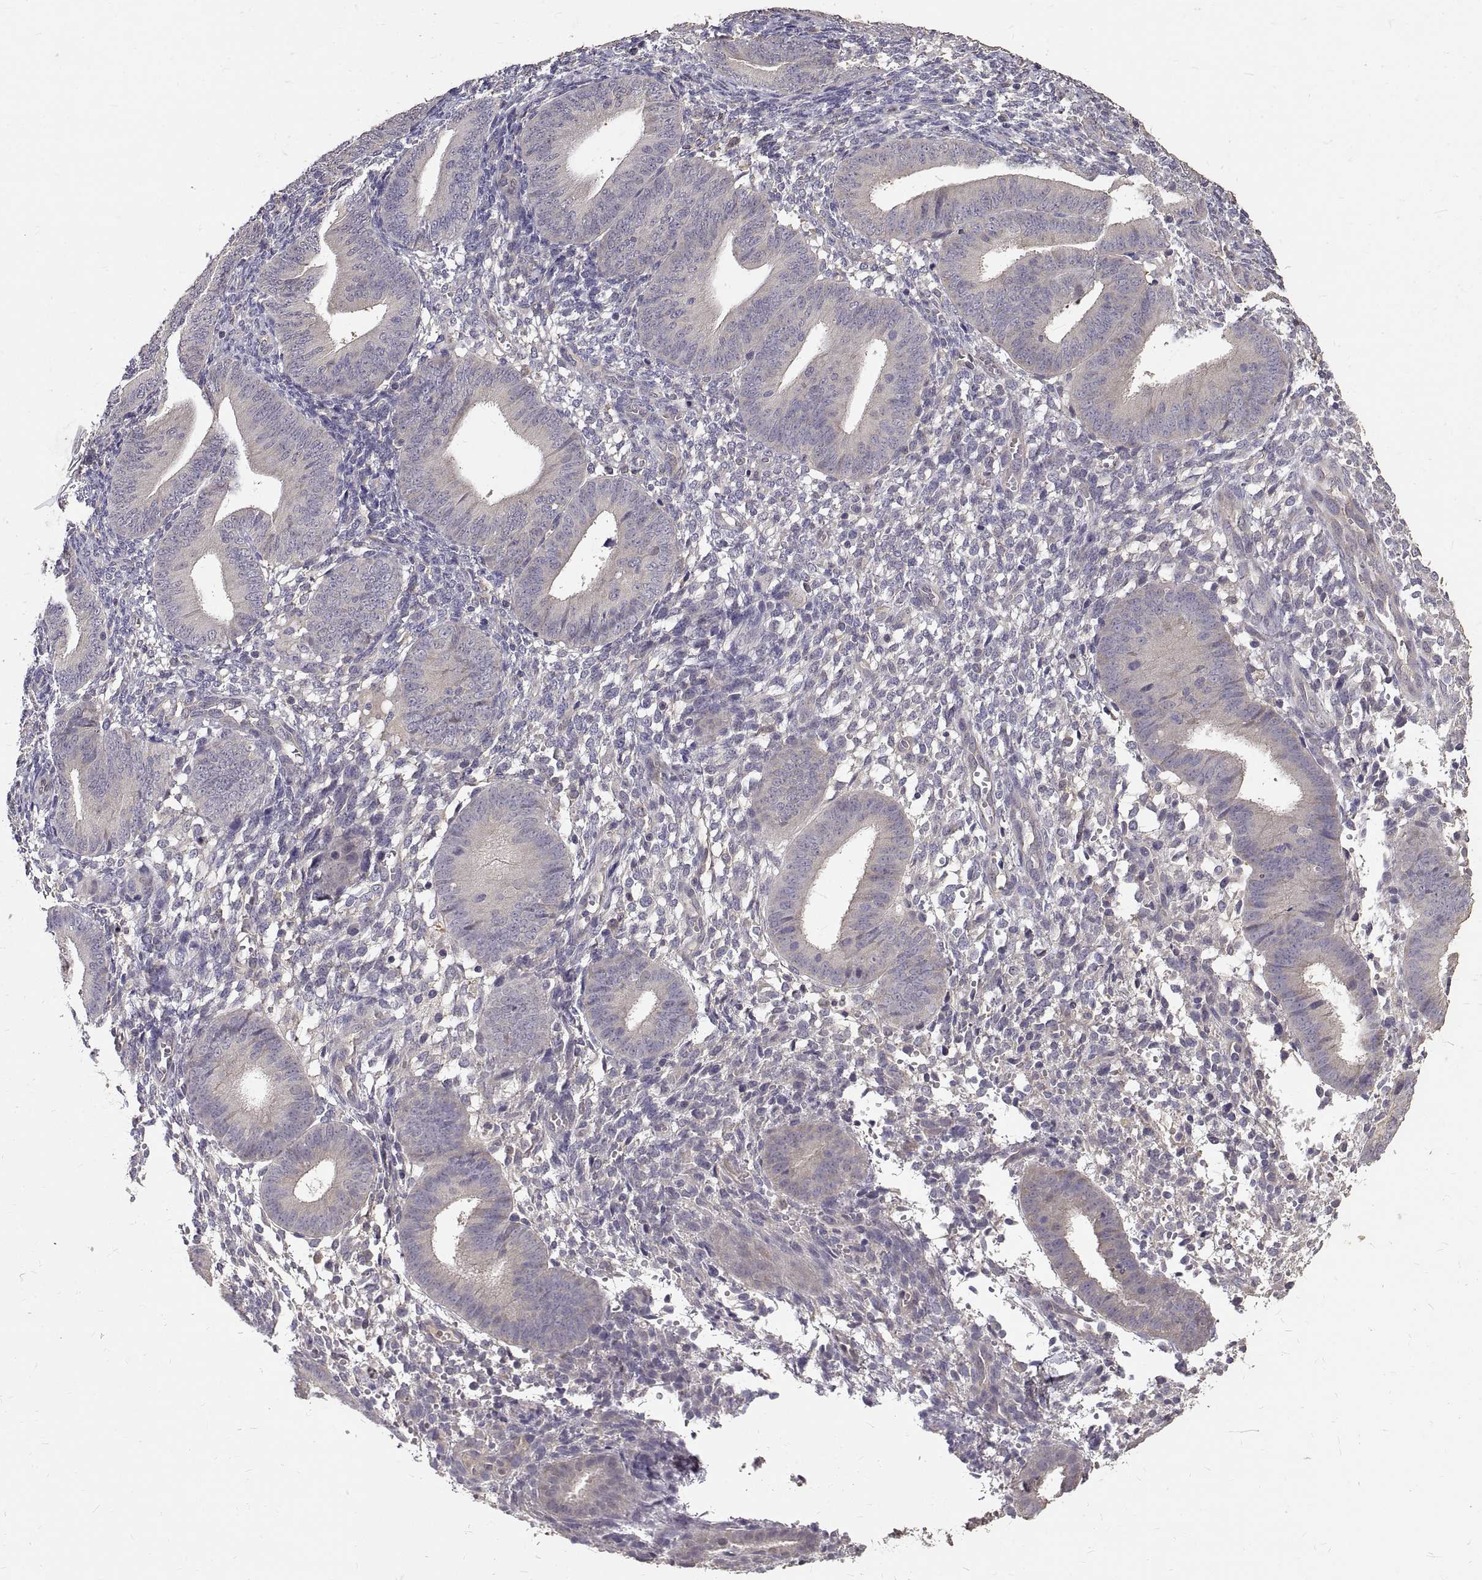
{"staining": {"intensity": "negative", "quantity": "none", "location": "none"}, "tissue": "endometrium", "cell_type": "Cells in endometrial stroma", "image_type": "normal", "snomed": [{"axis": "morphology", "description": "Normal tissue, NOS"}, {"axis": "topography", "description": "Endometrium"}], "caption": "The immunohistochemistry histopathology image has no significant expression in cells in endometrial stroma of endometrium.", "gene": "PEA15", "patient": {"sex": "female", "age": 39}}